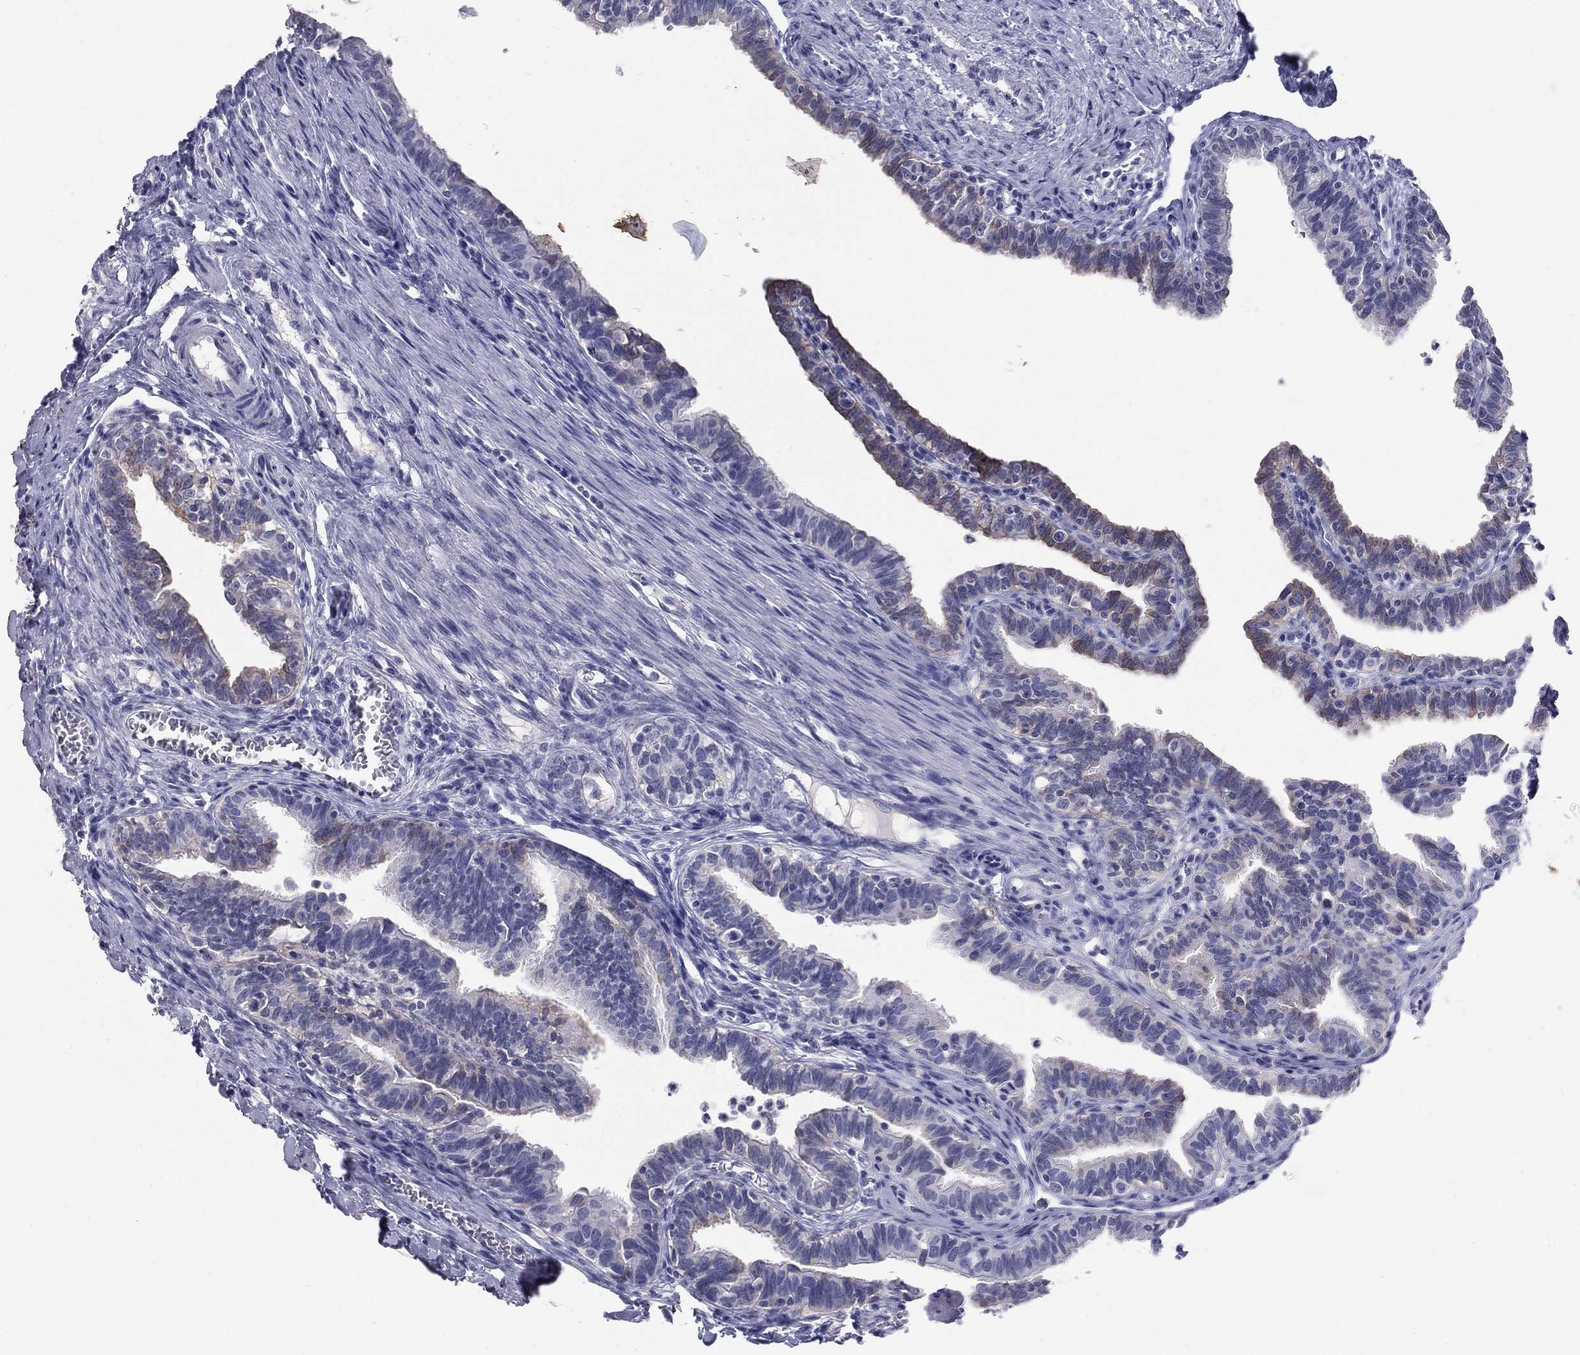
{"staining": {"intensity": "weak", "quantity": "<25%", "location": "cytoplasmic/membranous"}, "tissue": "fallopian tube", "cell_type": "Glandular cells", "image_type": "normal", "snomed": [{"axis": "morphology", "description": "Normal tissue, NOS"}, {"axis": "topography", "description": "Fallopian tube"}], "caption": "There is no significant expression in glandular cells of fallopian tube.", "gene": "KRT75", "patient": {"sex": "female", "age": 36}}